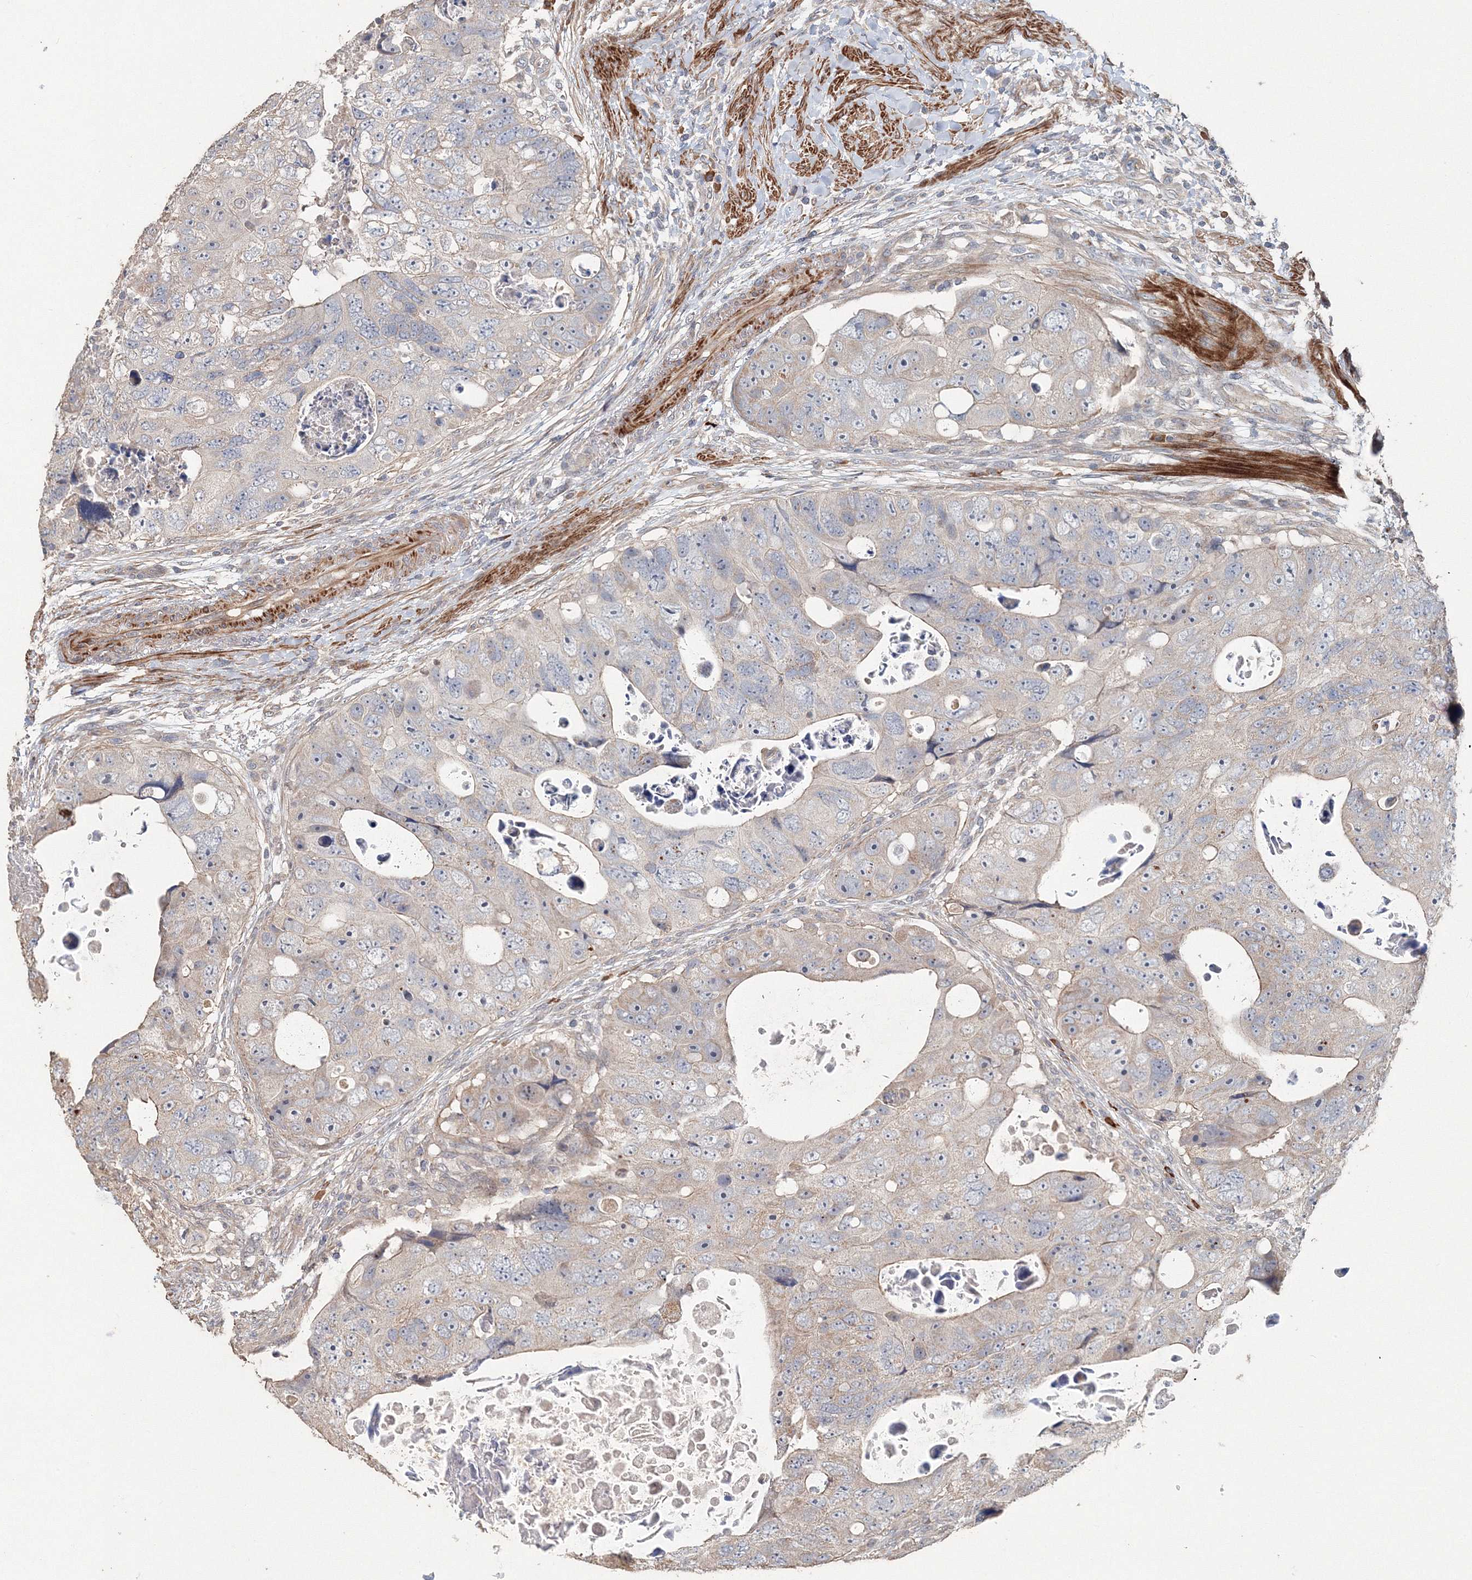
{"staining": {"intensity": "weak", "quantity": "<25%", "location": "cytoplasmic/membranous"}, "tissue": "colorectal cancer", "cell_type": "Tumor cells", "image_type": "cancer", "snomed": [{"axis": "morphology", "description": "Adenocarcinoma, NOS"}, {"axis": "topography", "description": "Rectum"}], "caption": "Immunohistochemistry of adenocarcinoma (colorectal) exhibits no expression in tumor cells.", "gene": "NALF2", "patient": {"sex": "male", "age": 59}}